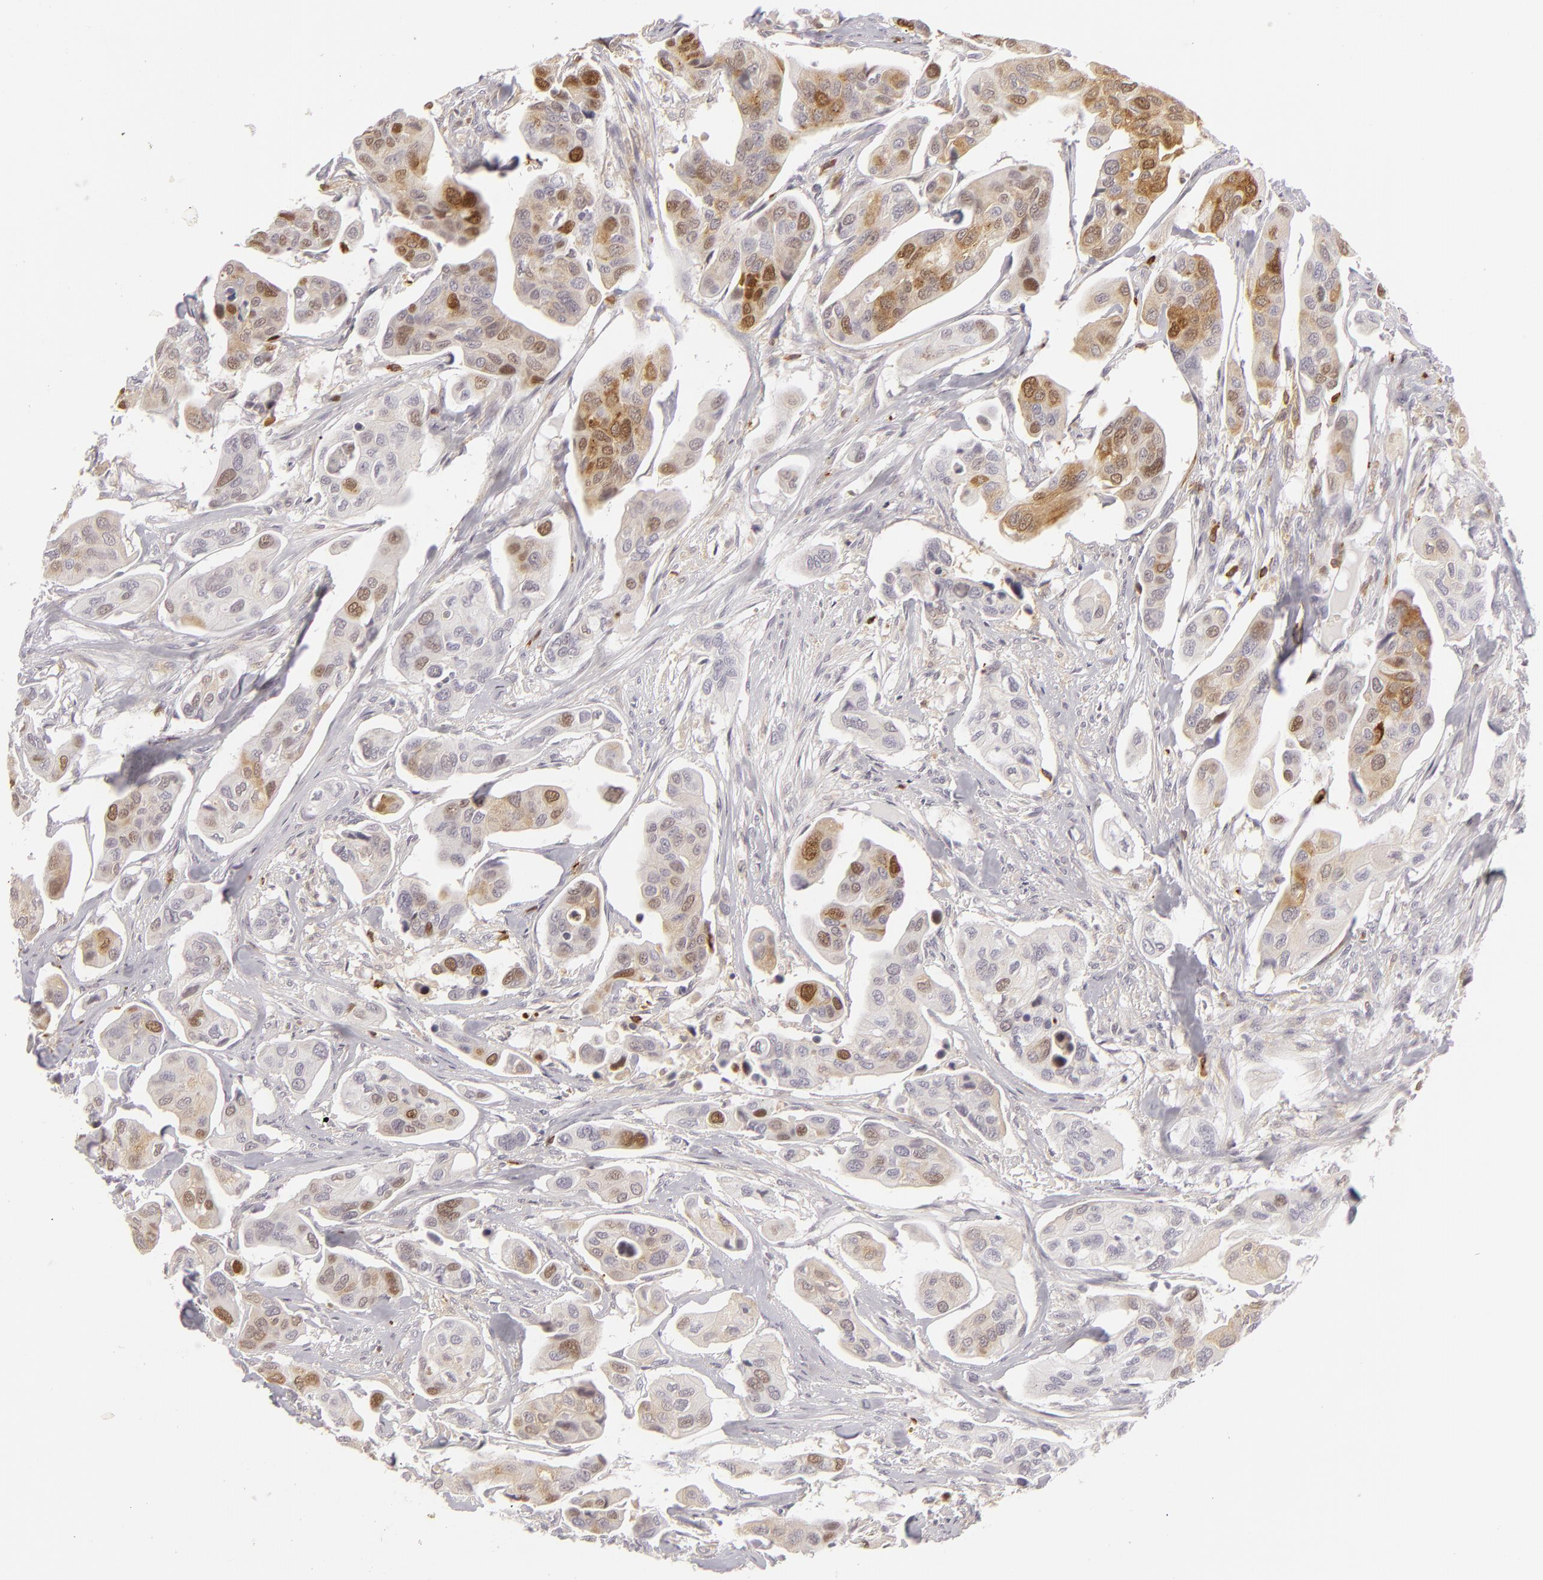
{"staining": {"intensity": "moderate", "quantity": "25%-75%", "location": "cytoplasmic/membranous,nuclear"}, "tissue": "urothelial cancer", "cell_type": "Tumor cells", "image_type": "cancer", "snomed": [{"axis": "morphology", "description": "Adenocarcinoma, NOS"}, {"axis": "topography", "description": "Urinary bladder"}], "caption": "Urothelial cancer stained for a protein (brown) displays moderate cytoplasmic/membranous and nuclear positive staining in about 25%-75% of tumor cells.", "gene": "APOBEC3G", "patient": {"sex": "male", "age": 61}}